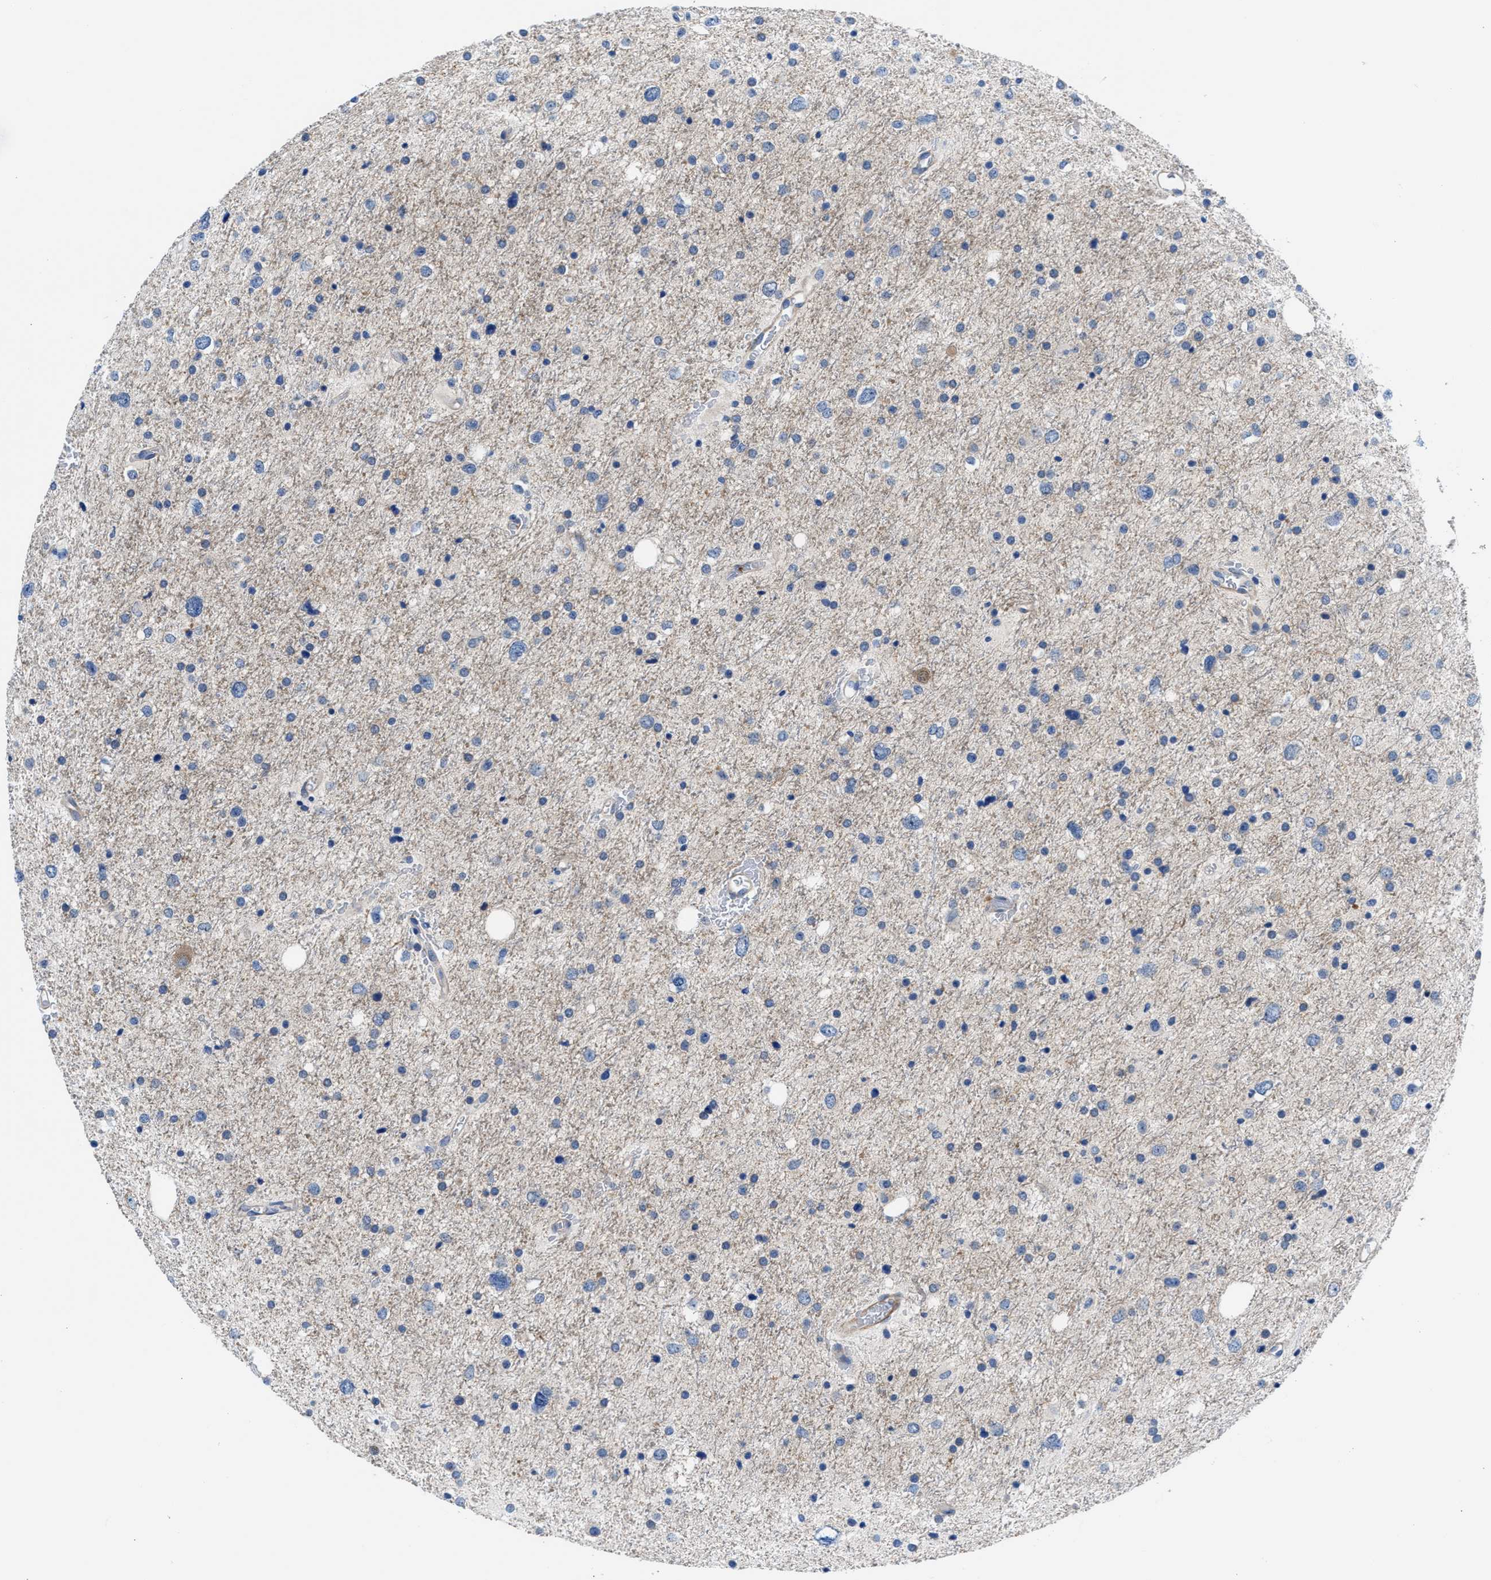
{"staining": {"intensity": "weak", "quantity": "<25%", "location": "cytoplasmic/membranous"}, "tissue": "glioma", "cell_type": "Tumor cells", "image_type": "cancer", "snomed": [{"axis": "morphology", "description": "Glioma, malignant, Low grade"}, {"axis": "topography", "description": "Brain"}], "caption": "An immunohistochemistry (IHC) histopathology image of glioma is shown. There is no staining in tumor cells of glioma.", "gene": "PARG", "patient": {"sex": "female", "age": 37}}